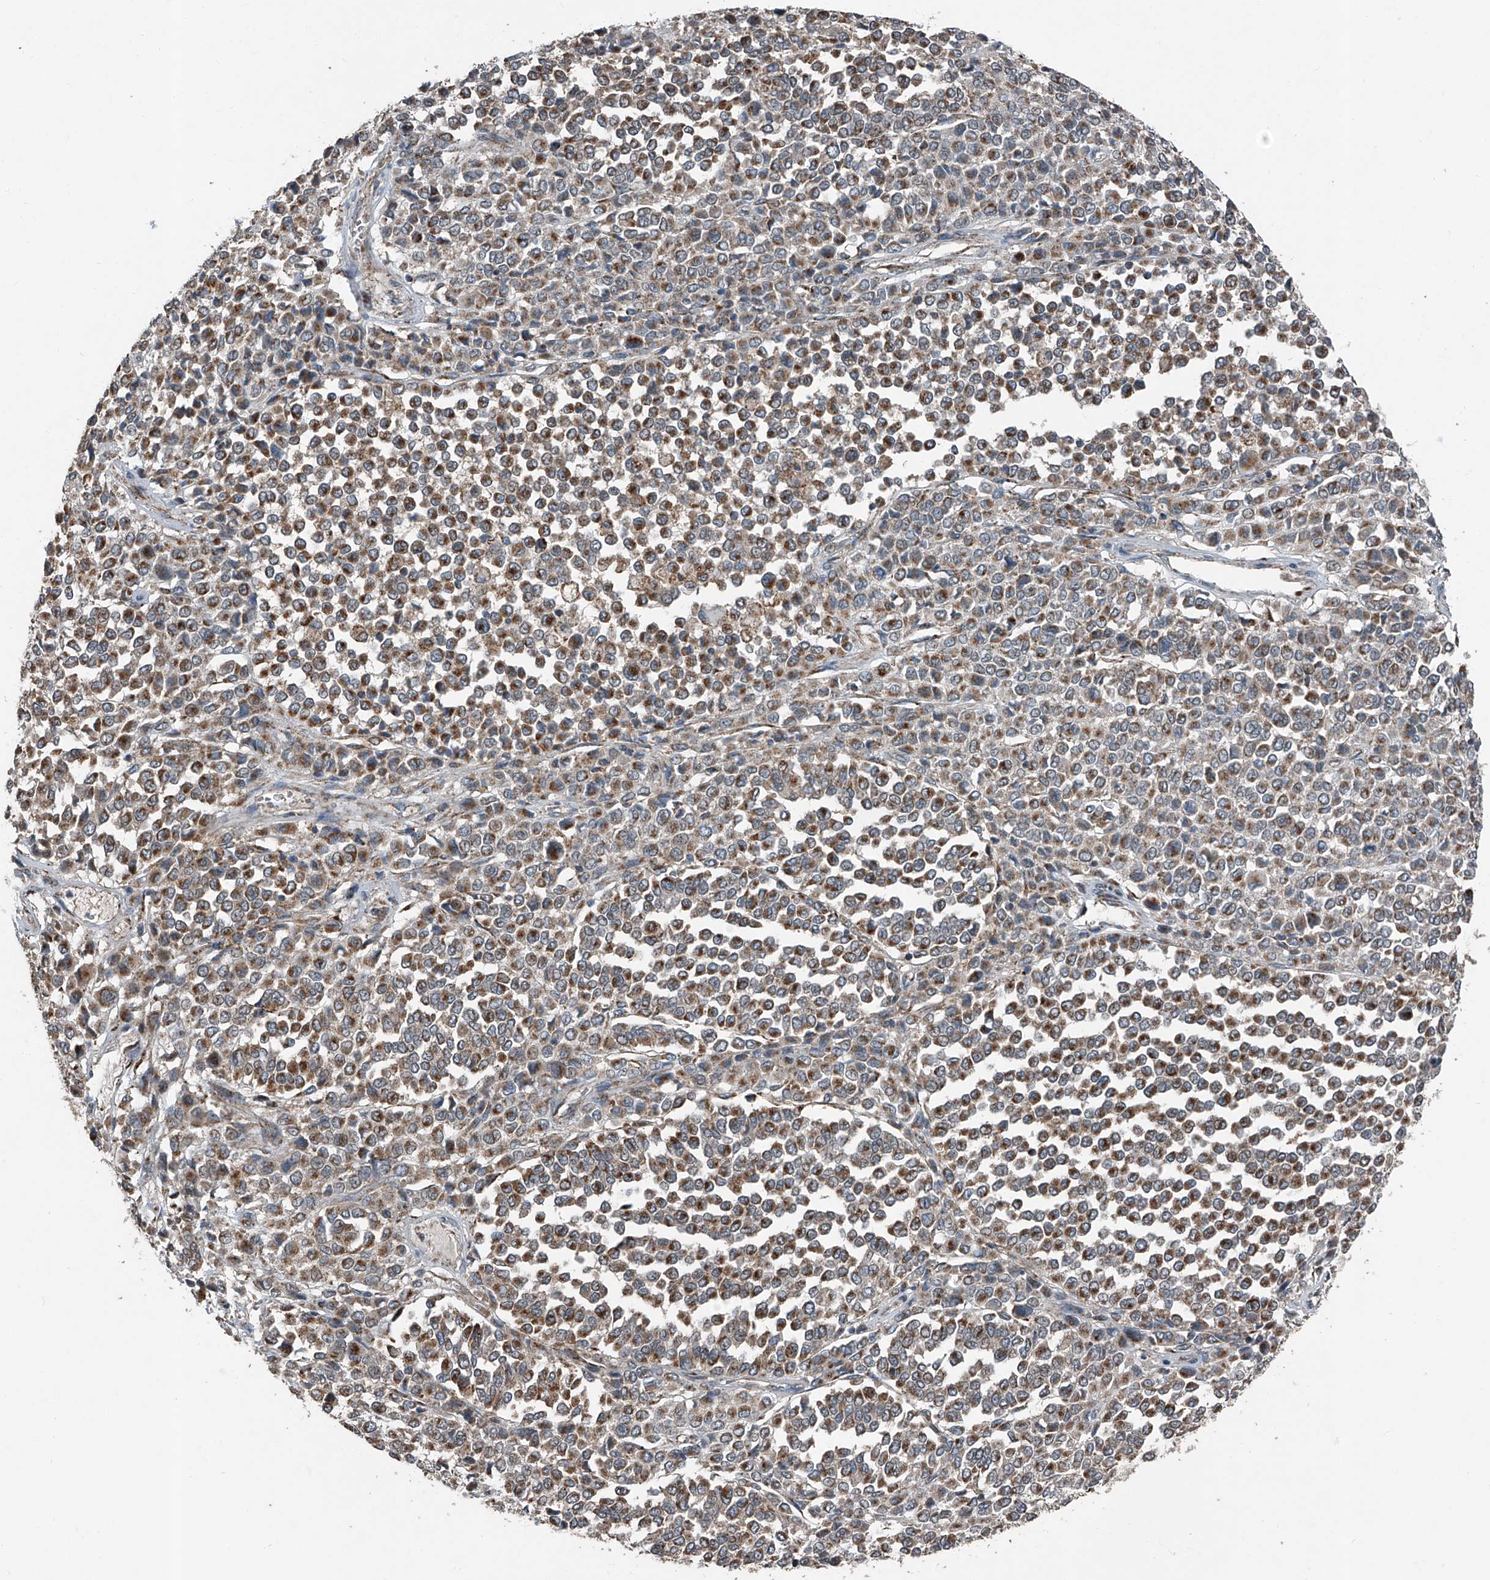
{"staining": {"intensity": "strong", "quantity": ">75%", "location": "cytoplasmic/membranous"}, "tissue": "melanoma", "cell_type": "Tumor cells", "image_type": "cancer", "snomed": [{"axis": "morphology", "description": "Malignant melanoma, Metastatic site"}, {"axis": "topography", "description": "Pancreas"}], "caption": "DAB (3,3'-diaminobenzidine) immunohistochemical staining of melanoma demonstrates strong cytoplasmic/membranous protein expression in about >75% of tumor cells.", "gene": "CHRNA7", "patient": {"sex": "female", "age": 30}}